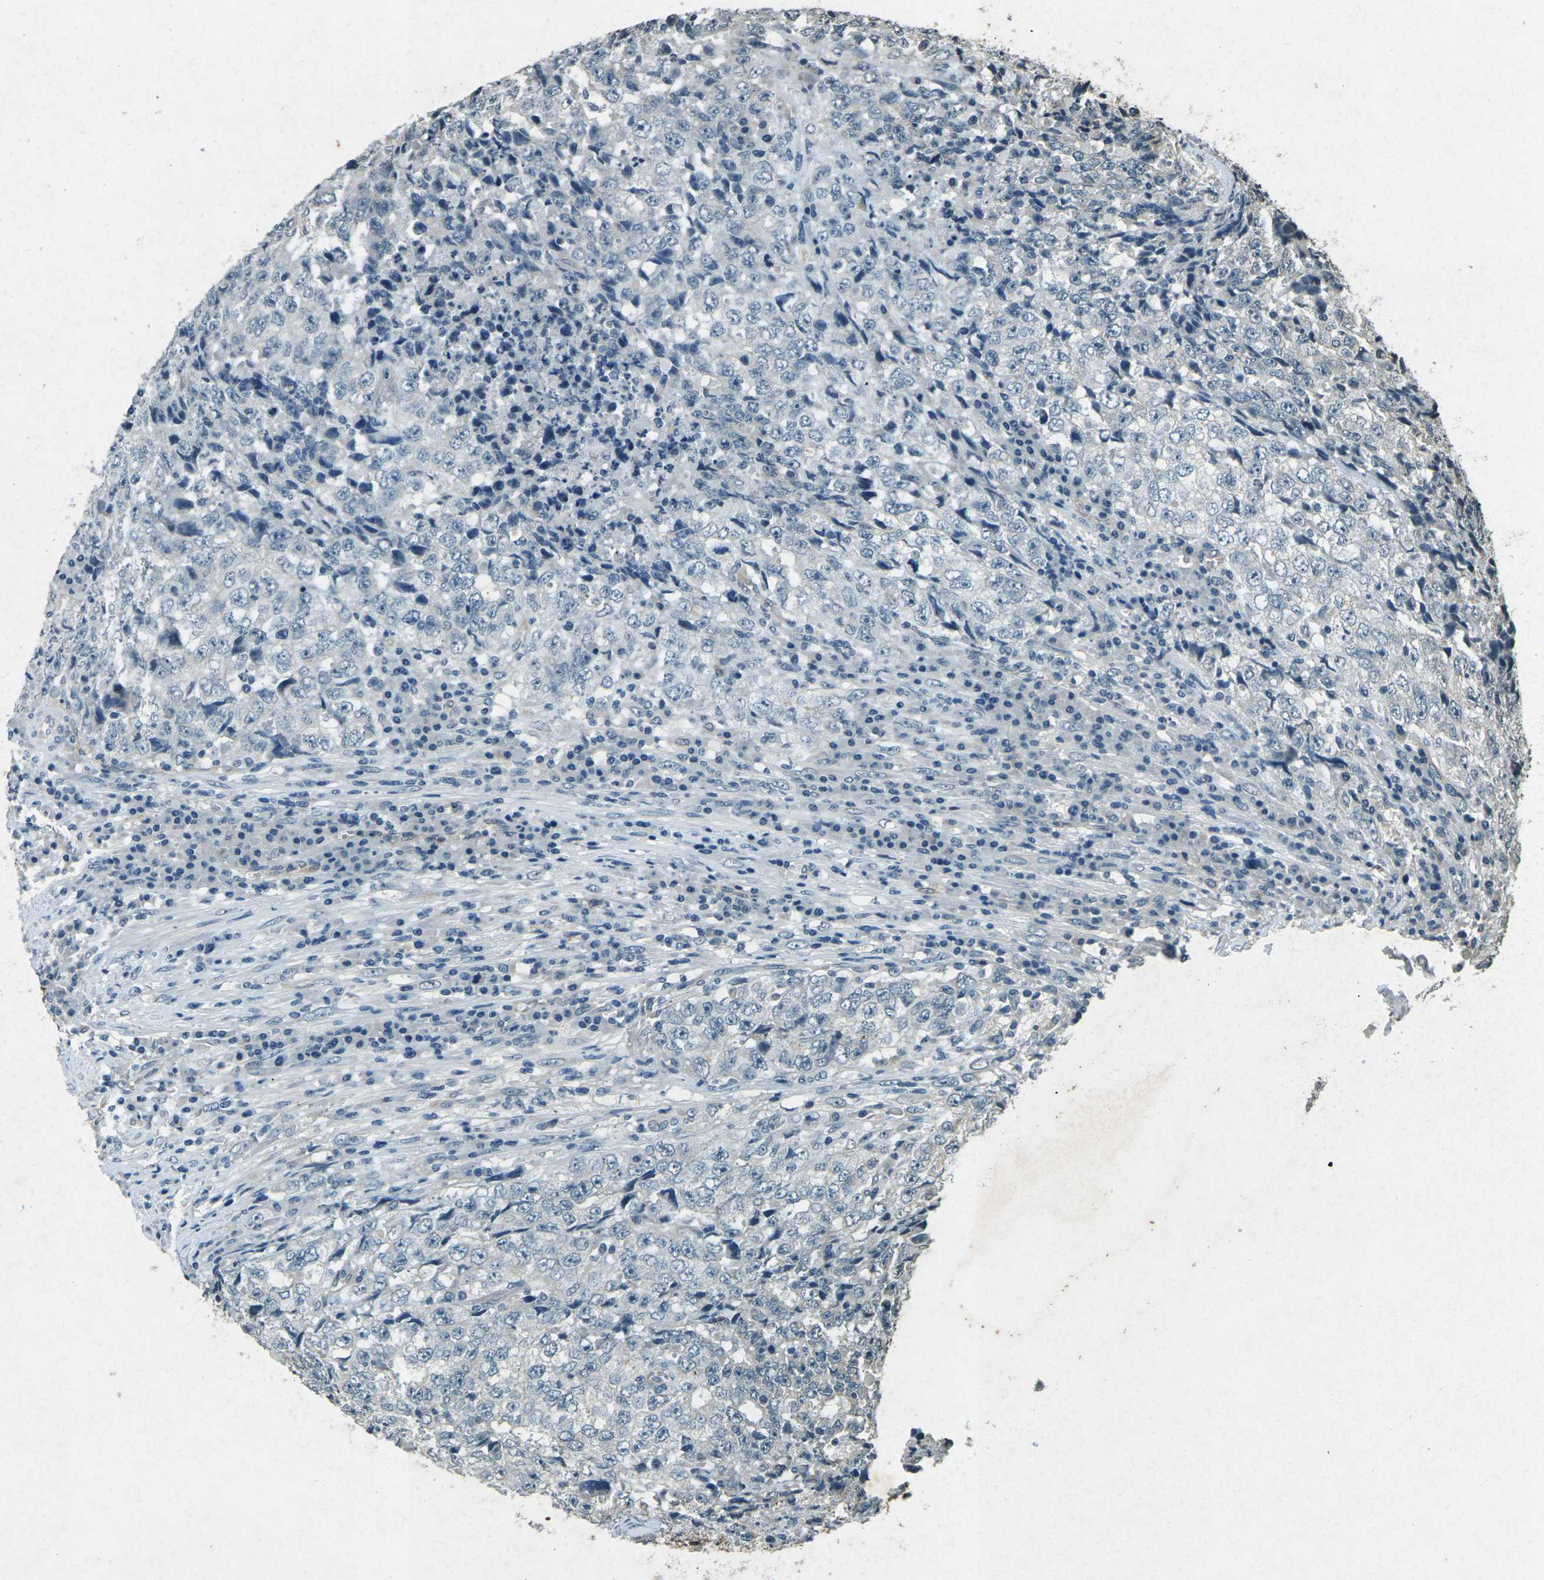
{"staining": {"intensity": "negative", "quantity": "none", "location": "none"}, "tissue": "testis cancer", "cell_type": "Tumor cells", "image_type": "cancer", "snomed": [{"axis": "morphology", "description": "Necrosis, NOS"}, {"axis": "morphology", "description": "Carcinoma, Embryonal, NOS"}, {"axis": "topography", "description": "Testis"}], "caption": "DAB immunohistochemical staining of human embryonal carcinoma (testis) shows no significant expression in tumor cells.", "gene": "PDE2A", "patient": {"sex": "male", "age": 19}}